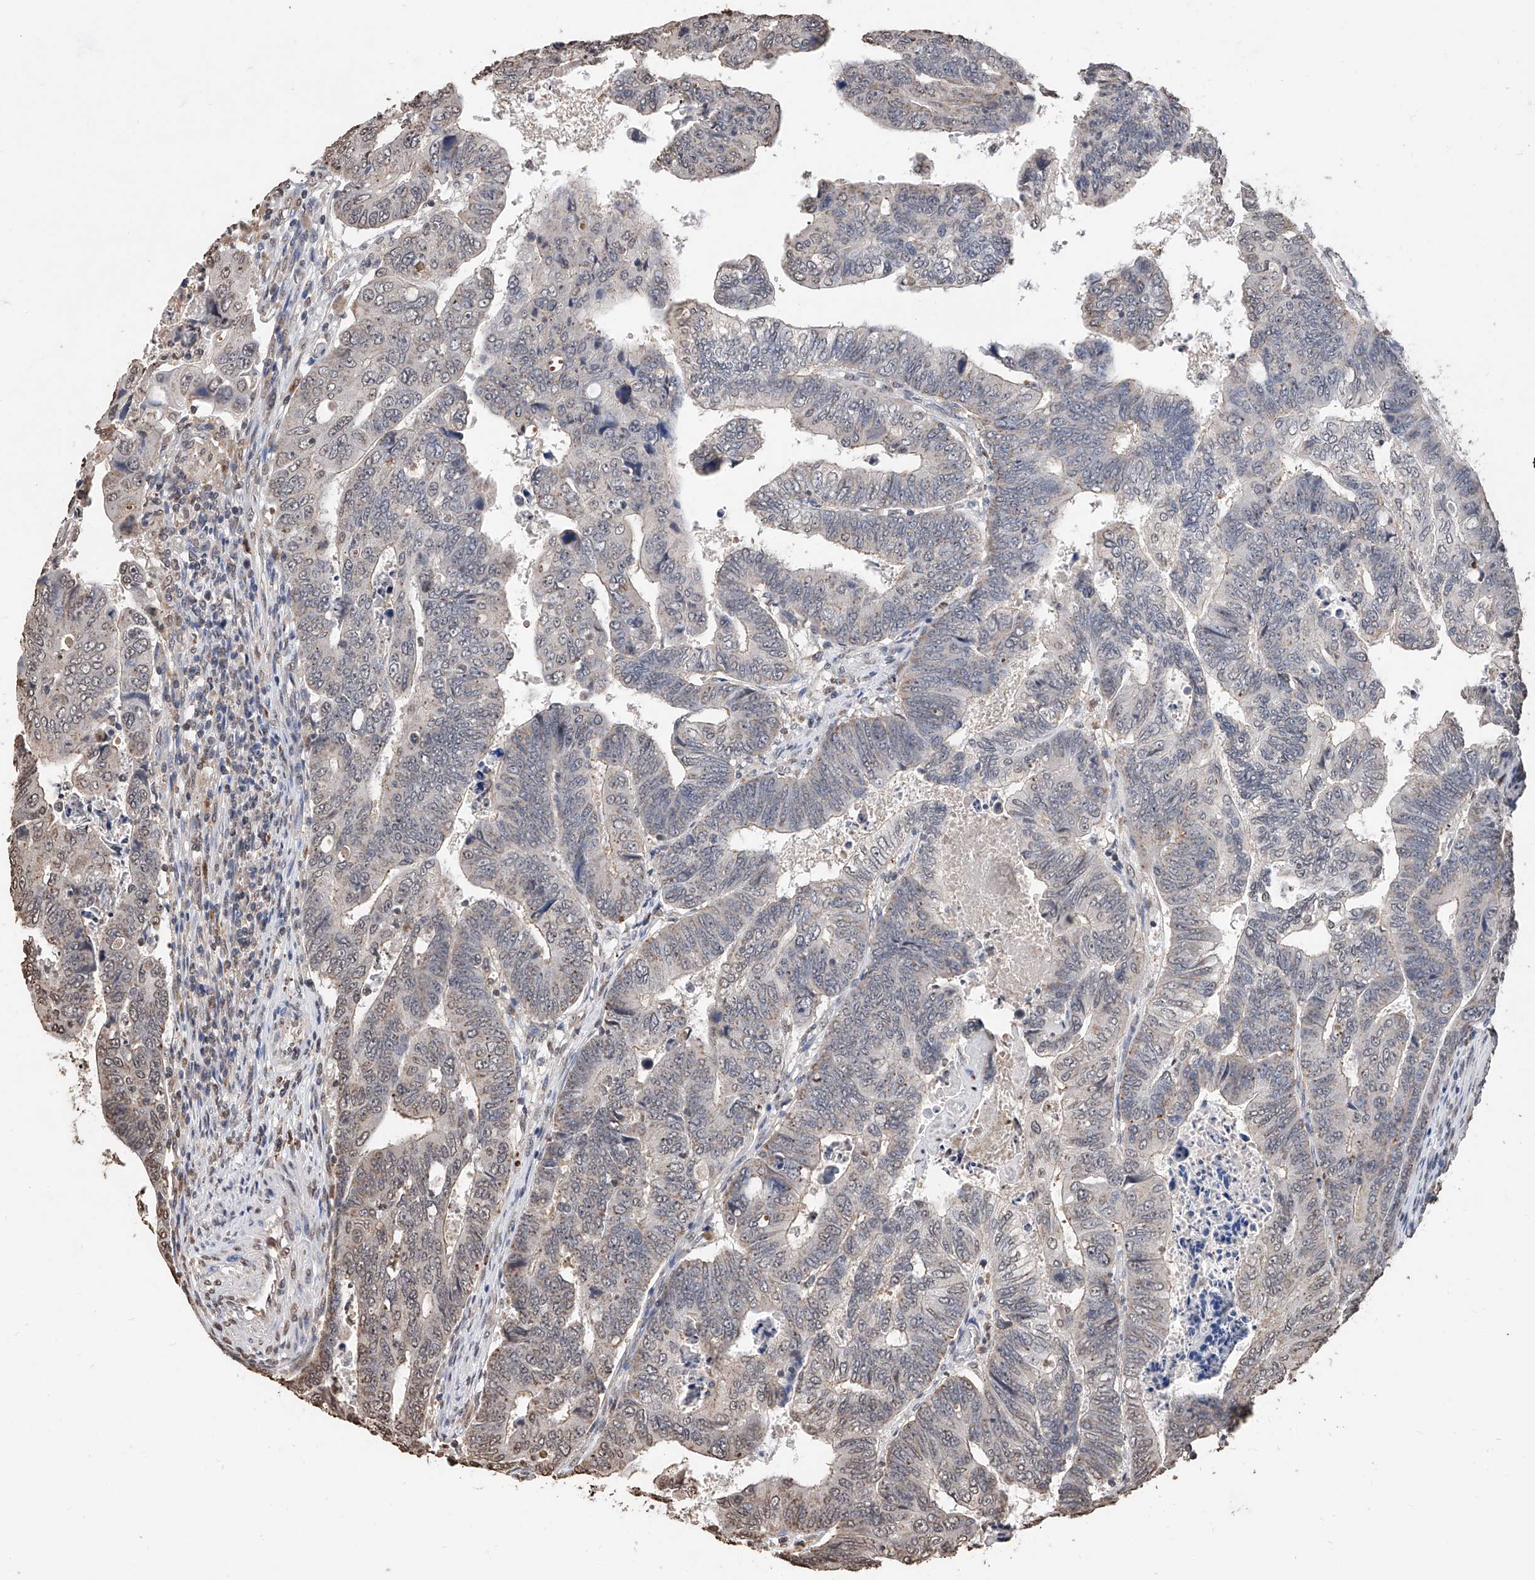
{"staining": {"intensity": "weak", "quantity": "<25%", "location": "nuclear"}, "tissue": "colorectal cancer", "cell_type": "Tumor cells", "image_type": "cancer", "snomed": [{"axis": "morphology", "description": "Normal tissue, NOS"}, {"axis": "morphology", "description": "Adenocarcinoma, NOS"}, {"axis": "topography", "description": "Rectum"}], "caption": "There is no significant expression in tumor cells of colorectal cancer (adenocarcinoma). Brightfield microscopy of IHC stained with DAB (3,3'-diaminobenzidine) (brown) and hematoxylin (blue), captured at high magnification.", "gene": "RP9", "patient": {"sex": "female", "age": 65}}